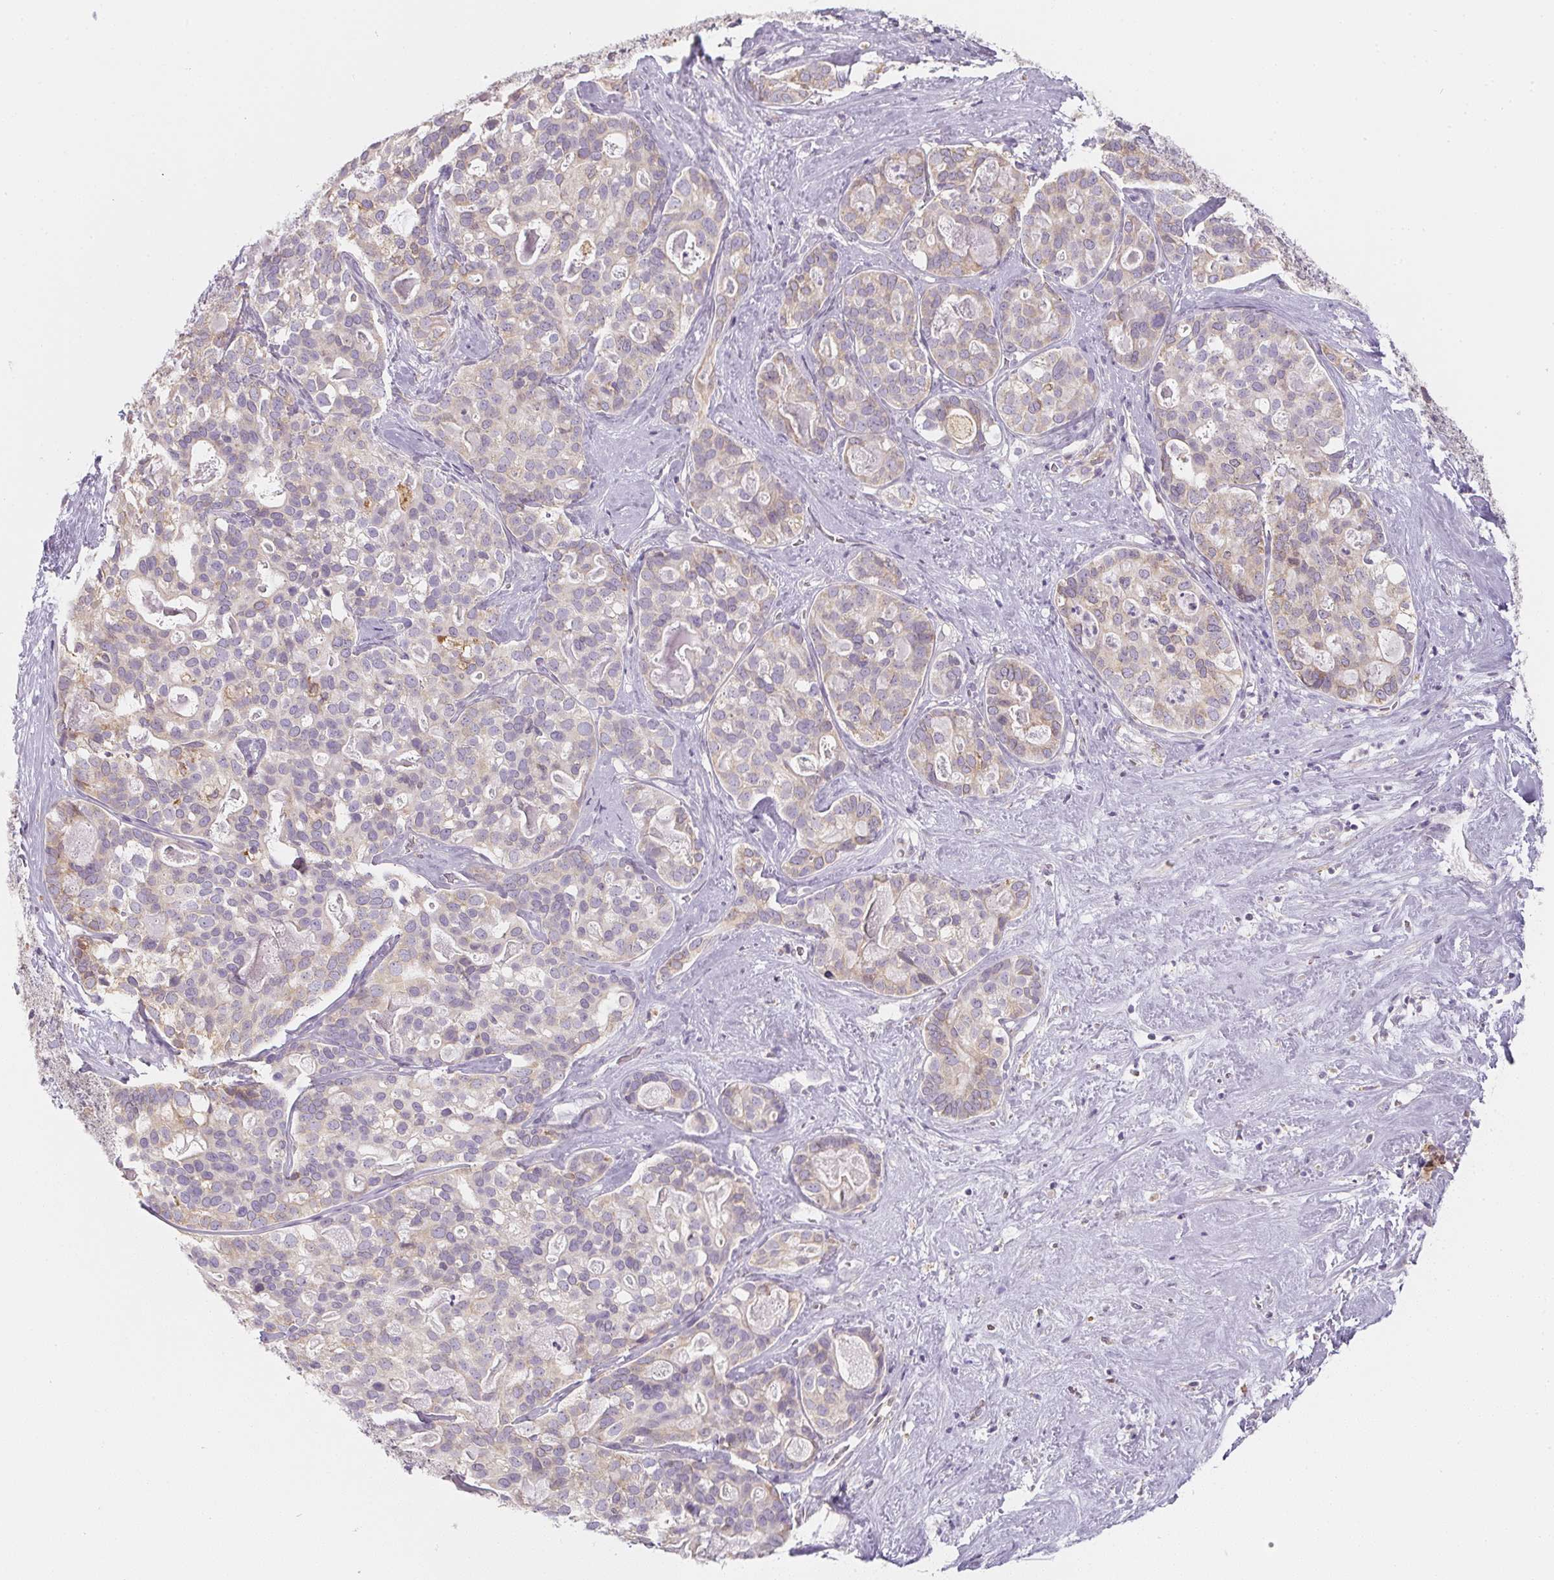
{"staining": {"intensity": "weak", "quantity": "<25%", "location": "cytoplasmic/membranous"}, "tissue": "liver cancer", "cell_type": "Tumor cells", "image_type": "cancer", "snomed": [{"axis": "morphology", "description": "Cholangiocarcinoma"}, {"axis": "topography", "description": "Liver"}], "caption": "DAB (3,3'-diaminobenzidine) immunohistochemical staining of liver cancer (cholangiocarcinoma) displays no significant expression in tumor cells.", "gene": "SOAT1", "patient": {"sex": "male", "age": 56}}